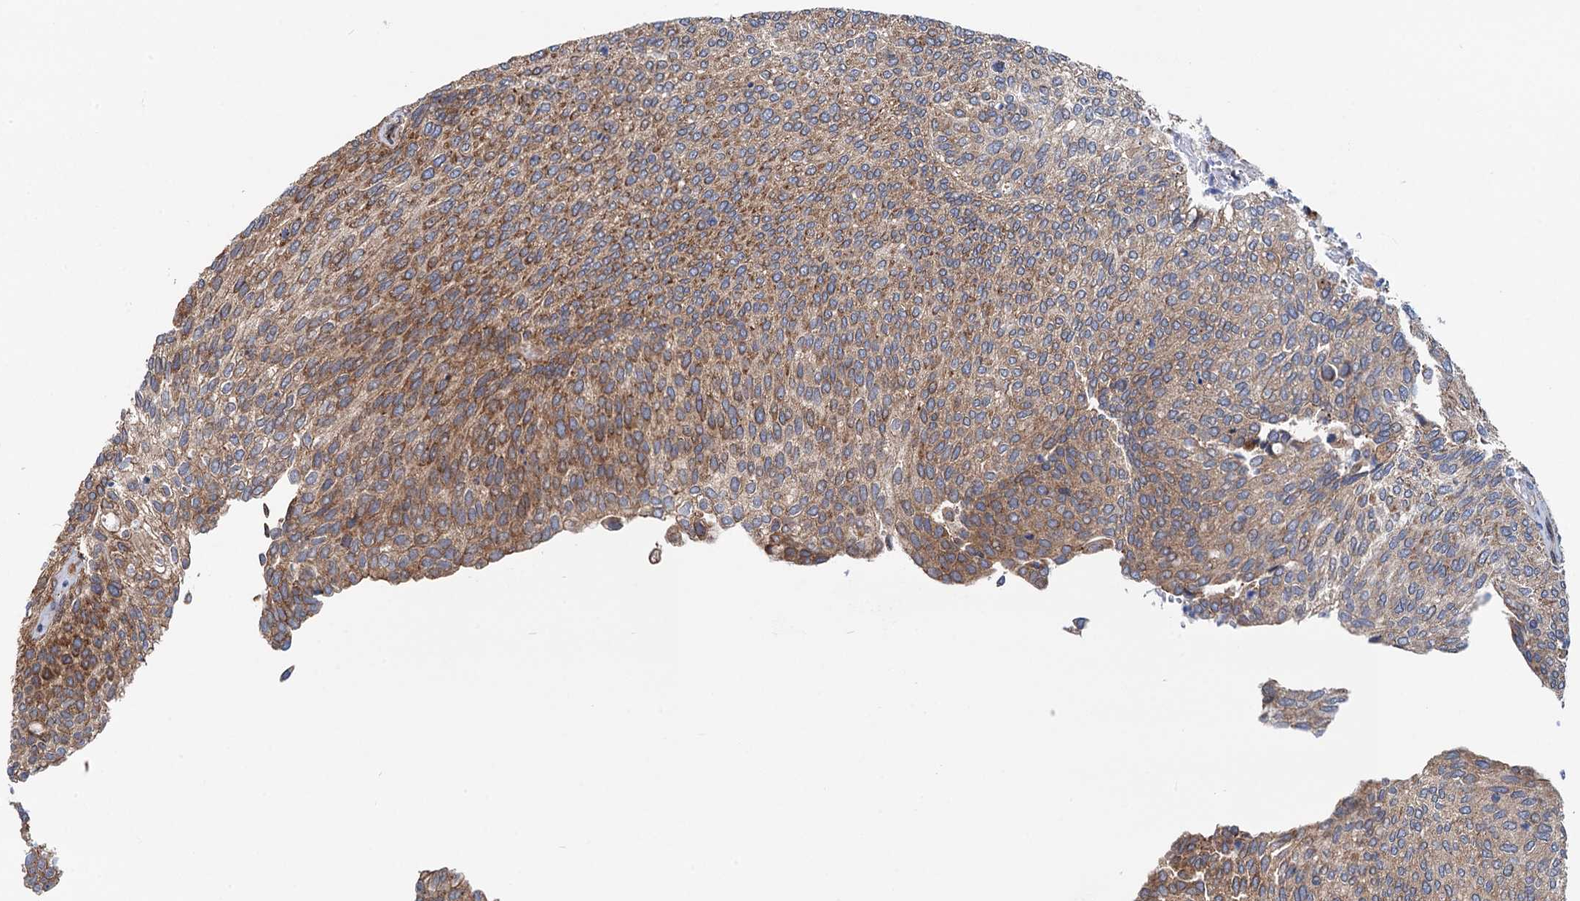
{"staining": {"intensity": "moderate", "quantity": "25%-75%", "location": "cytoplasmic/membranous"}, "tissue": "urothelial cancer", "cell_type": "Tumor cells", "image_type": "cancer", "snomed": [{"axis": "morphology", "description": "Urothelial carcinoma, Low grade"}, {"axis": "topography", "description": "Urinary bladder"}], "caption": "The histopathology image shows a brown stain indicating the presence of a protein in the cytoplasmic/membranous of tumor cells in urothelial cancer. Nuclei are stained in blue.", "gene": "SLC12A7", "patient": {"sex": "female", "age": 79}}